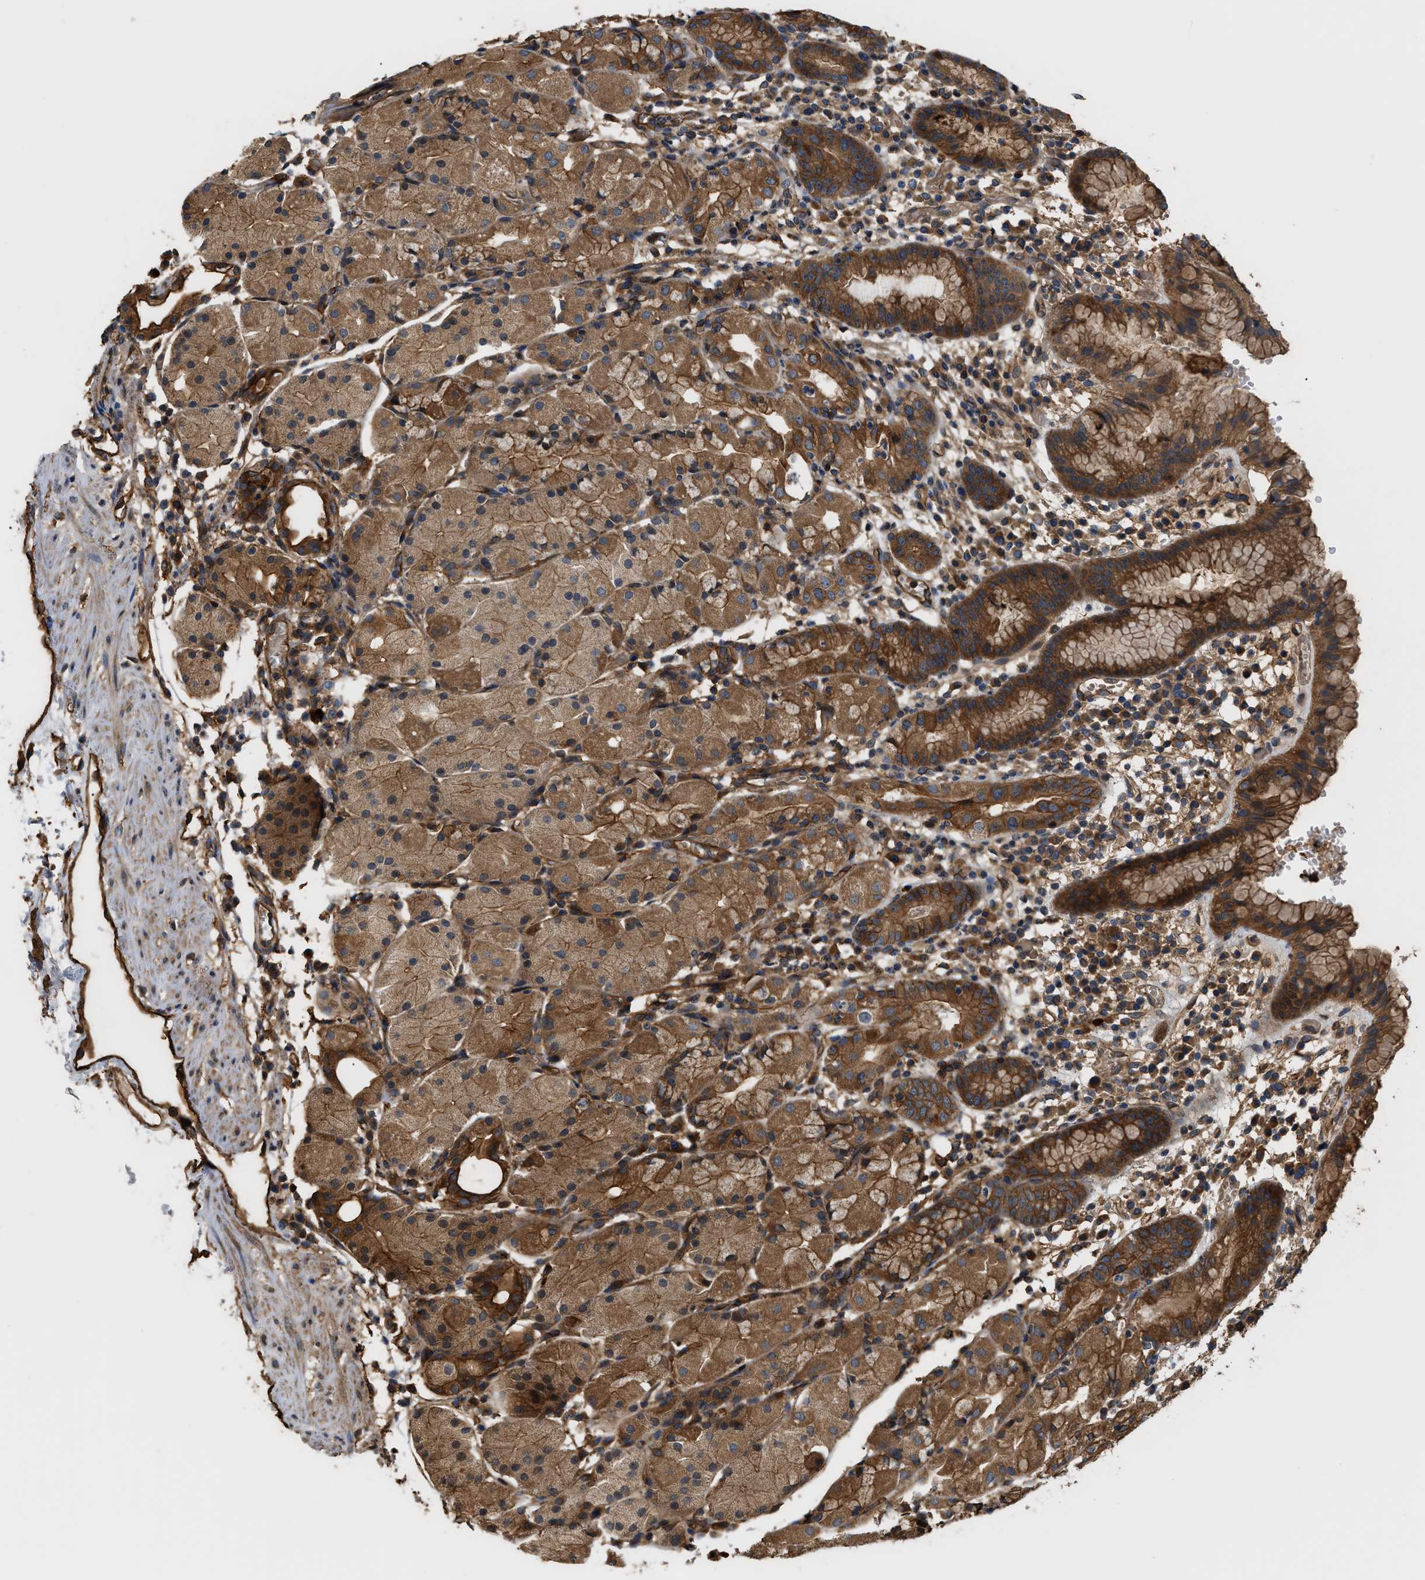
{"staining": {"intensity": "strong", "quantity": ">75%", "location": "cytoplasmic/membranous"}, "tissue": "stomach", "cell_type": "Glandular cells", "image_type": "normal", "snomed": [{"axis": "morphology", "description": "Normal tissue, NOS"}, {"axis": "topography", "description": "Stomach"}, {"axis": "topography", "description": "Stomach, lower"}], "caption": "Brown immunohistochemical staining in normal human stomach reveals strong cytoplasmic/membranous staining in about >75% of glandular cells. (DAB IHC, brown staining for protein, blue staining for nuclei).", "gene": "DDHD2", "patient": {"sex": "female", "age": 75}}